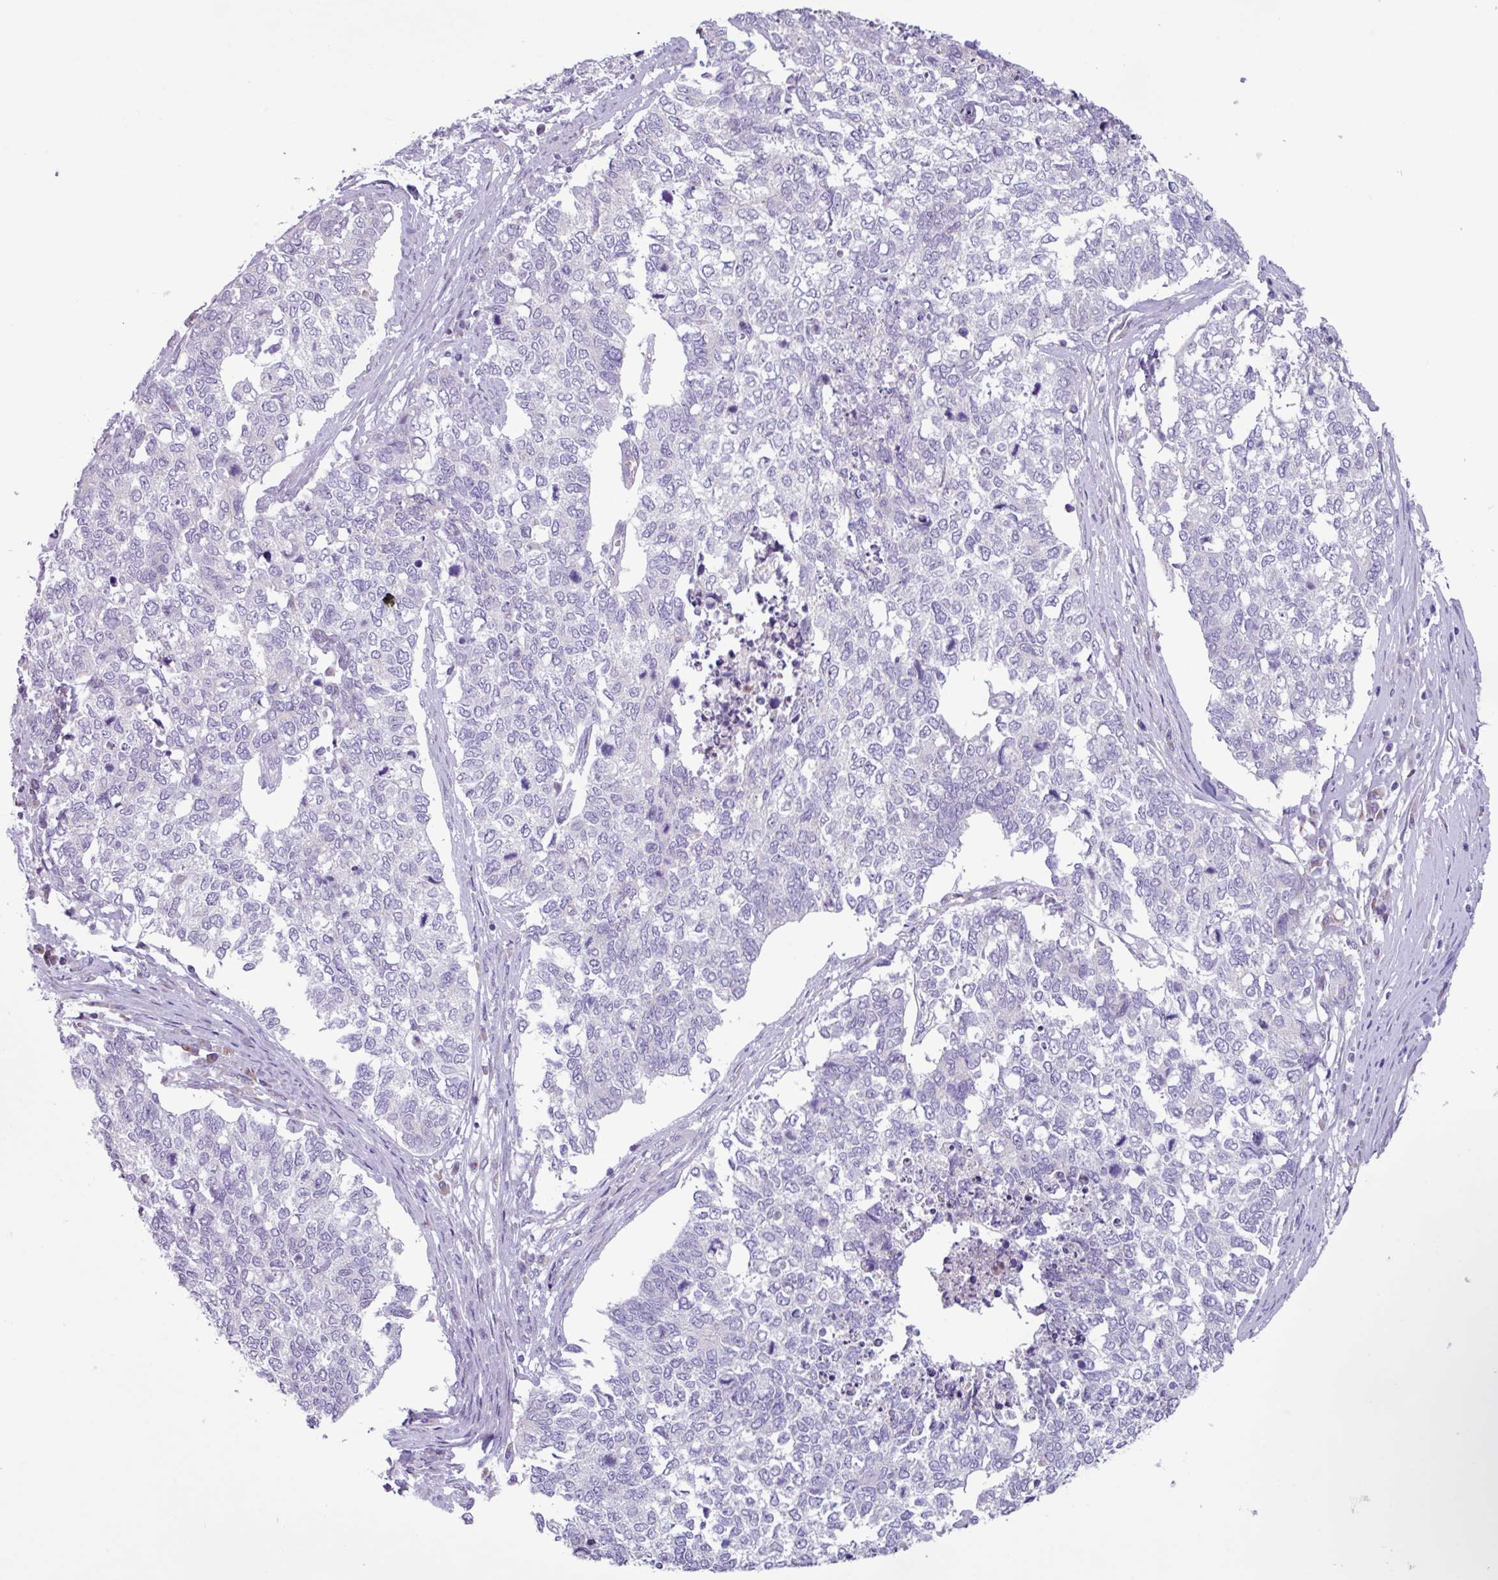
{"staining": {"intensity": "negative", "quantity": "none", "location": "none"}, "tissue": "cervical cancer", "cell_type": "Tumor cells", "image_type": "cancer", "snomed": [{"axis": "morphology", "description": "Squamous cell carcinoma, NOS"}, {"axis": "topography", "description": "Cervix"}], "caption": "This is an IHC micrograph of squamous cell carcinoma (cervical). There is no expression in tumor cells.", "gene": "STIMATE", "patient": {"sex": "female", "age": 63}}